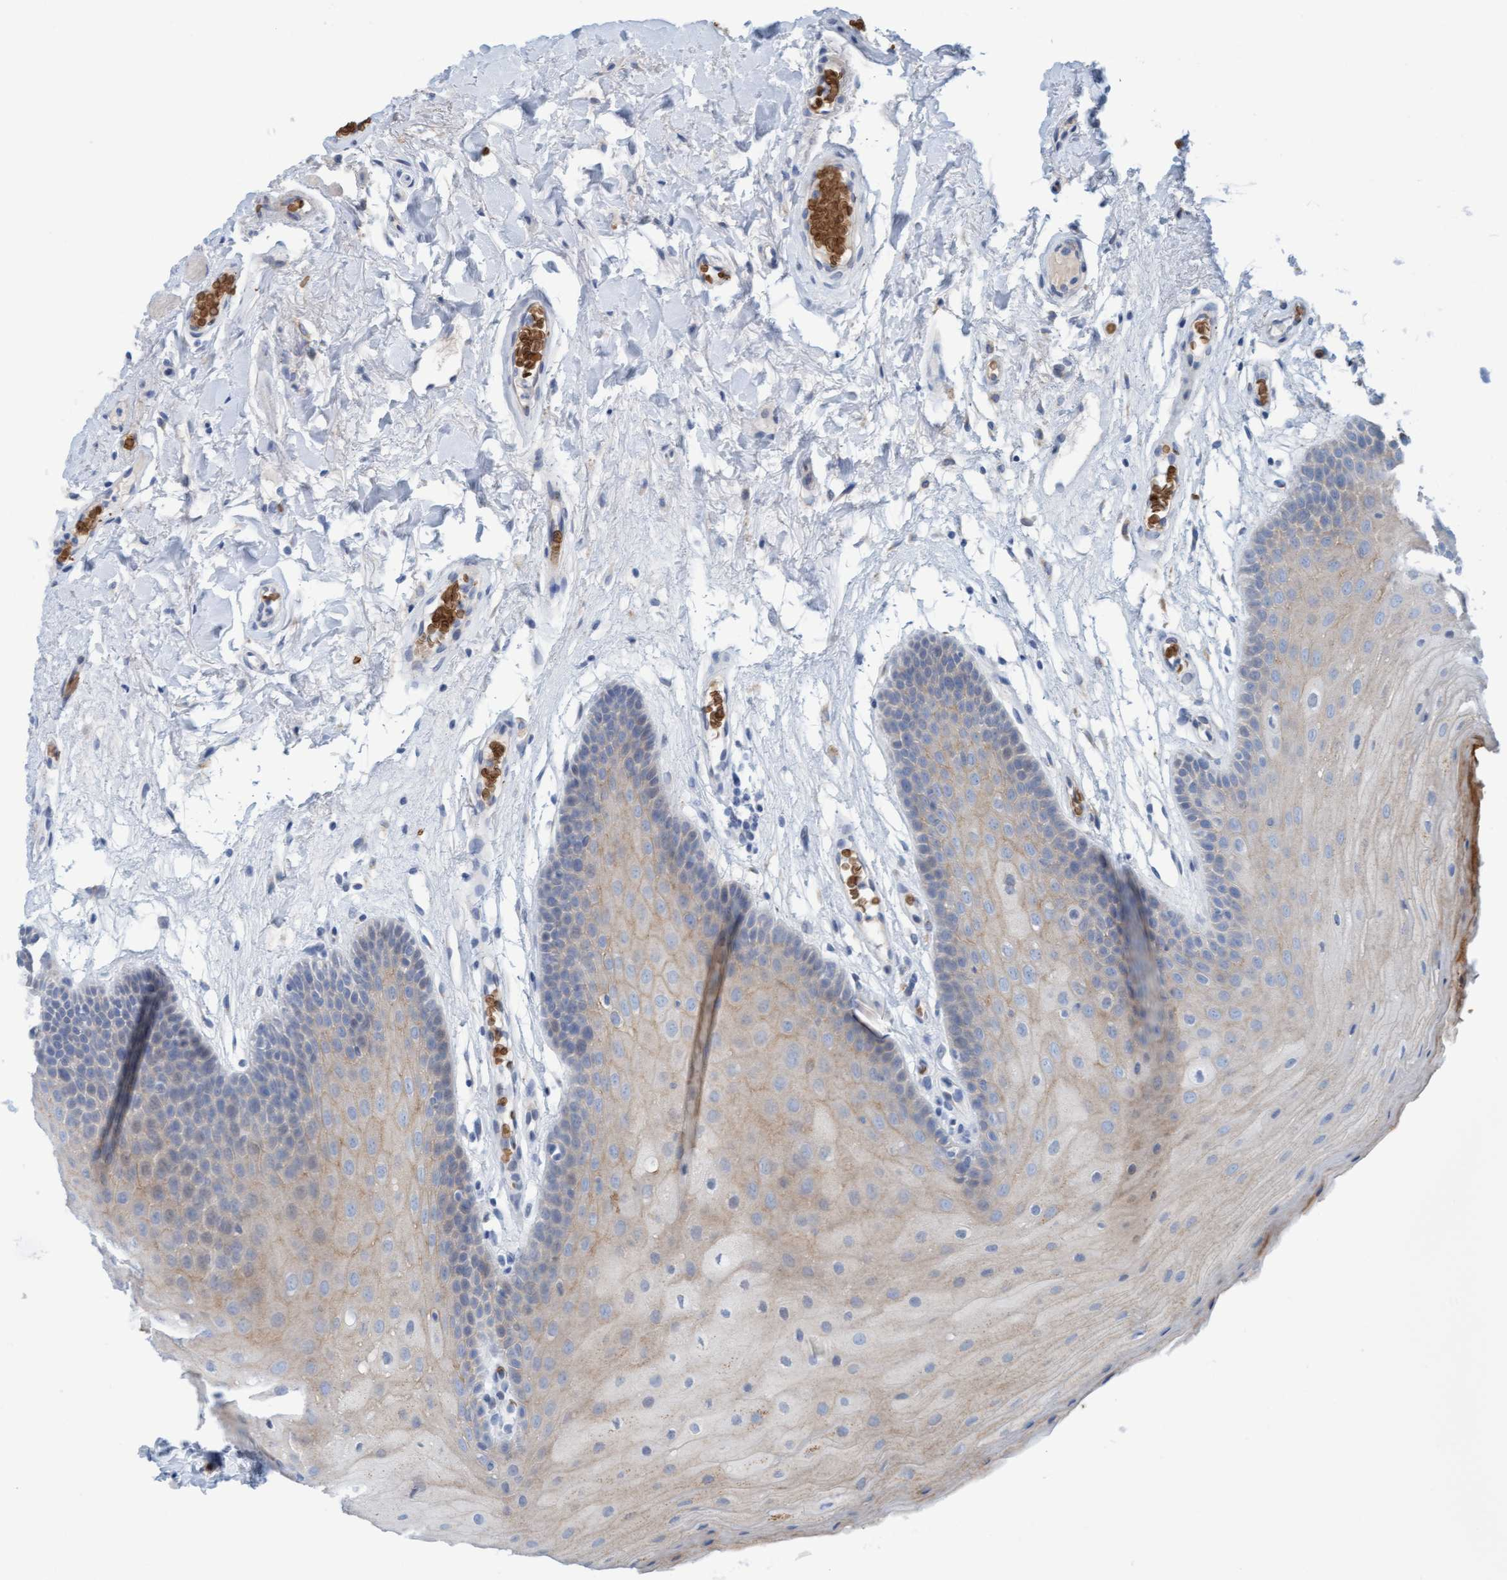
{"staining": {"intensity": "weak", "quantity": "25%-75%", "location": "cytoplasmic/membranous"}, "tissue": "oral mucosa", "cell_type": "Squamous epithelial cells", "image_type": "normal", "snomed": [{"axis": "morphology", "description": "Normal tissue, NOS"}, {"axis": "morphology", "description": "Squamous cell carcinoma, NOS"}, {"axis": "topography", "description": "Oral tissue"}, {"axis": "topography", "description": "Head-Neck"}], "caption": "Immunohistochemistry (IHC) photomicrograph of benign oral mucosa: oral mucosa stained using immunohistochemistry demonstrates low levels of weak protein expression localized specifically in the cytoplasmic/membranous of squamous epithelial cells, appearing as a cytoplasmic/membranous brown color.", "gene": "P2RX5", "patient": {"sex": "male", "age": 71}}